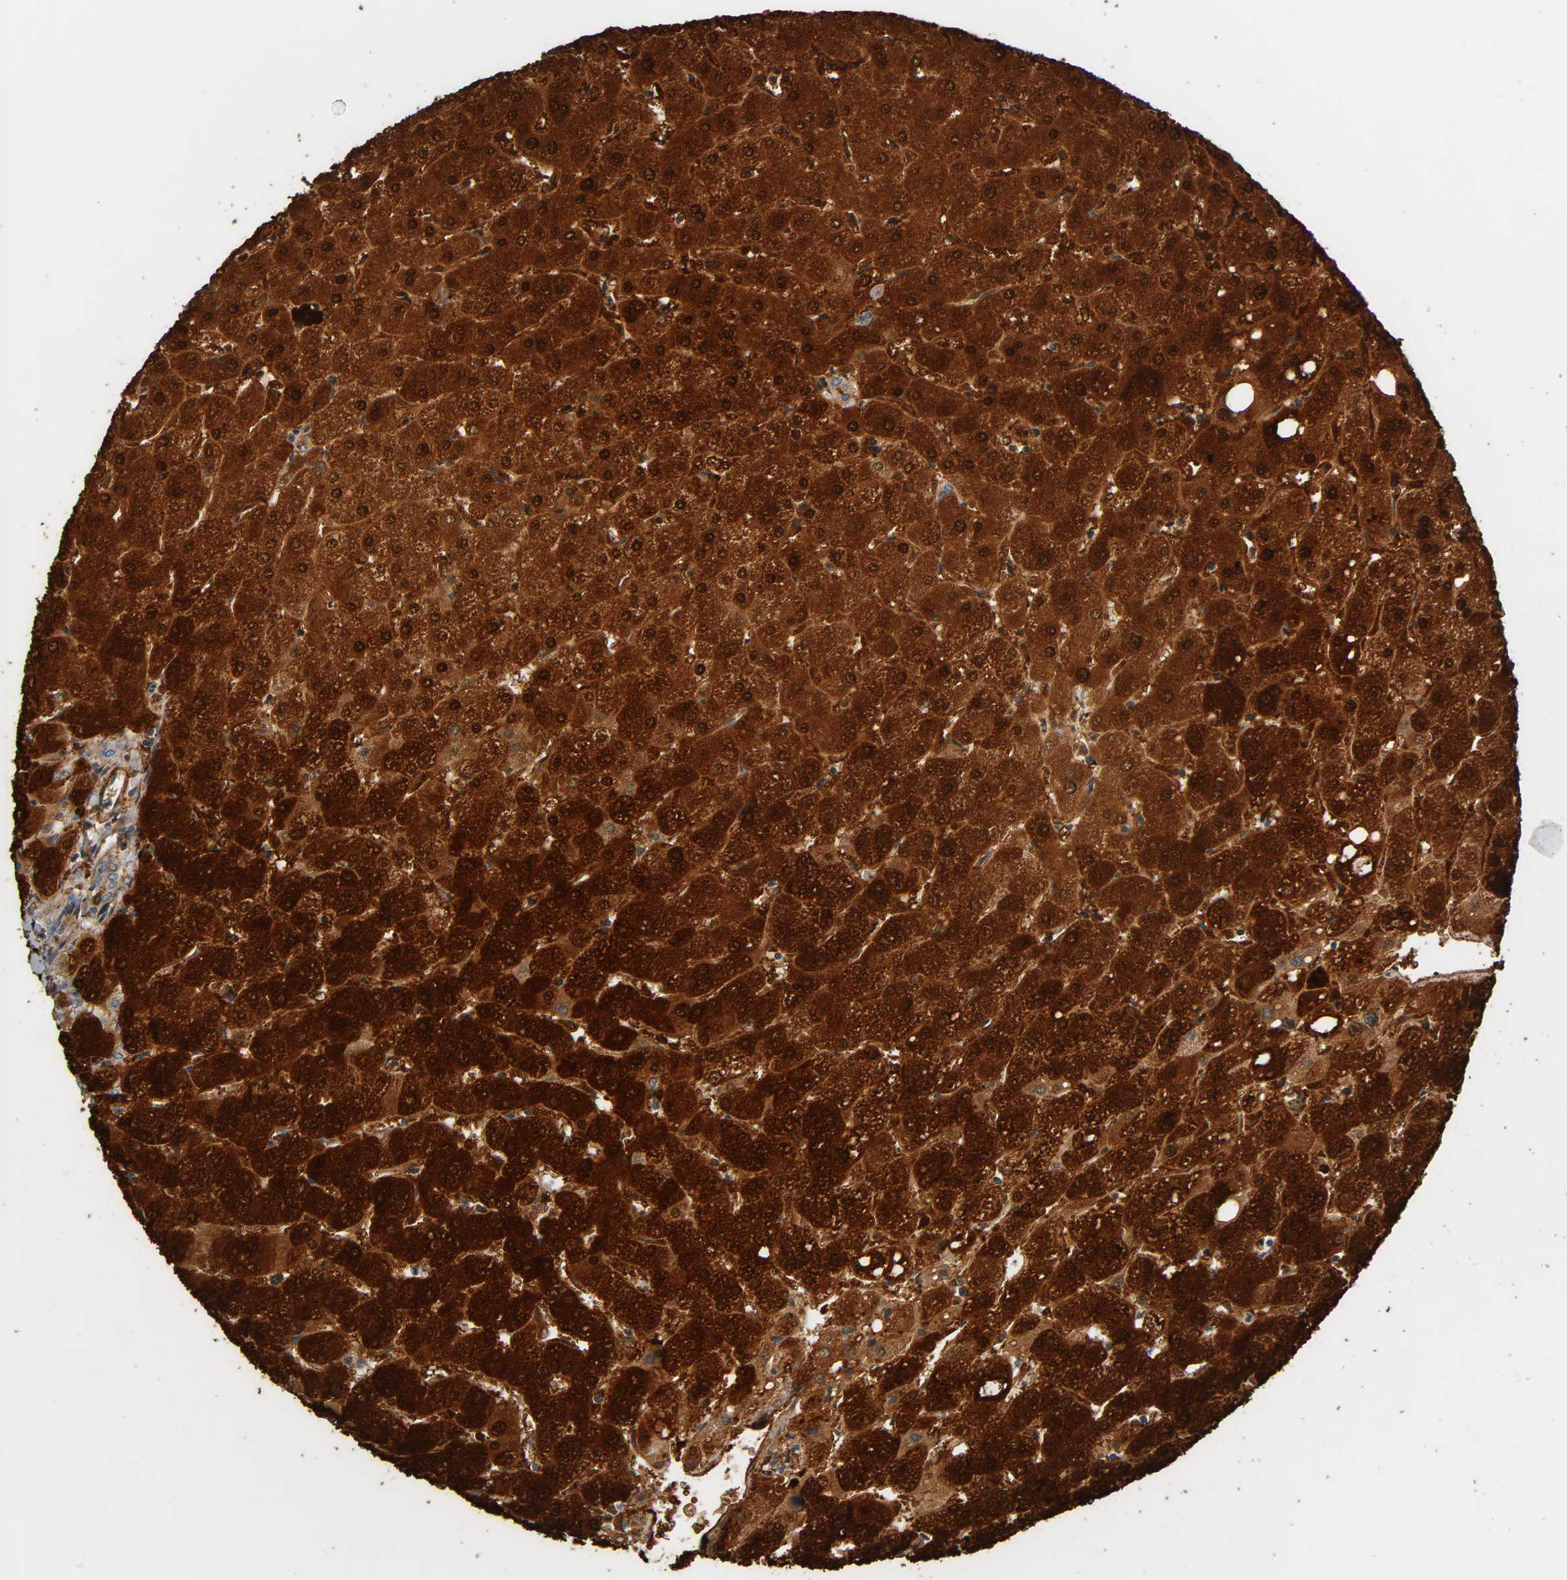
{"staining": {"intensity": "weak", "quantity": ">75%", "location": "cytoplasmic/membranous"}, "tissue": "liver", "cell_type": "Cholangiocytes", "image_type": "normal", "snomed": [{"axis": "morphology", "description": "Normal tissue, NOS"}, {"axis": "topography", "description": "Liver"}], "caption": "A photomicrograph of liver stained for a protein exhibits weak cytoplasmic/membranous brown staining in cholangiocytes.", "gene": "GSTA1", "patient": {"sex": "male", "age": 67}}